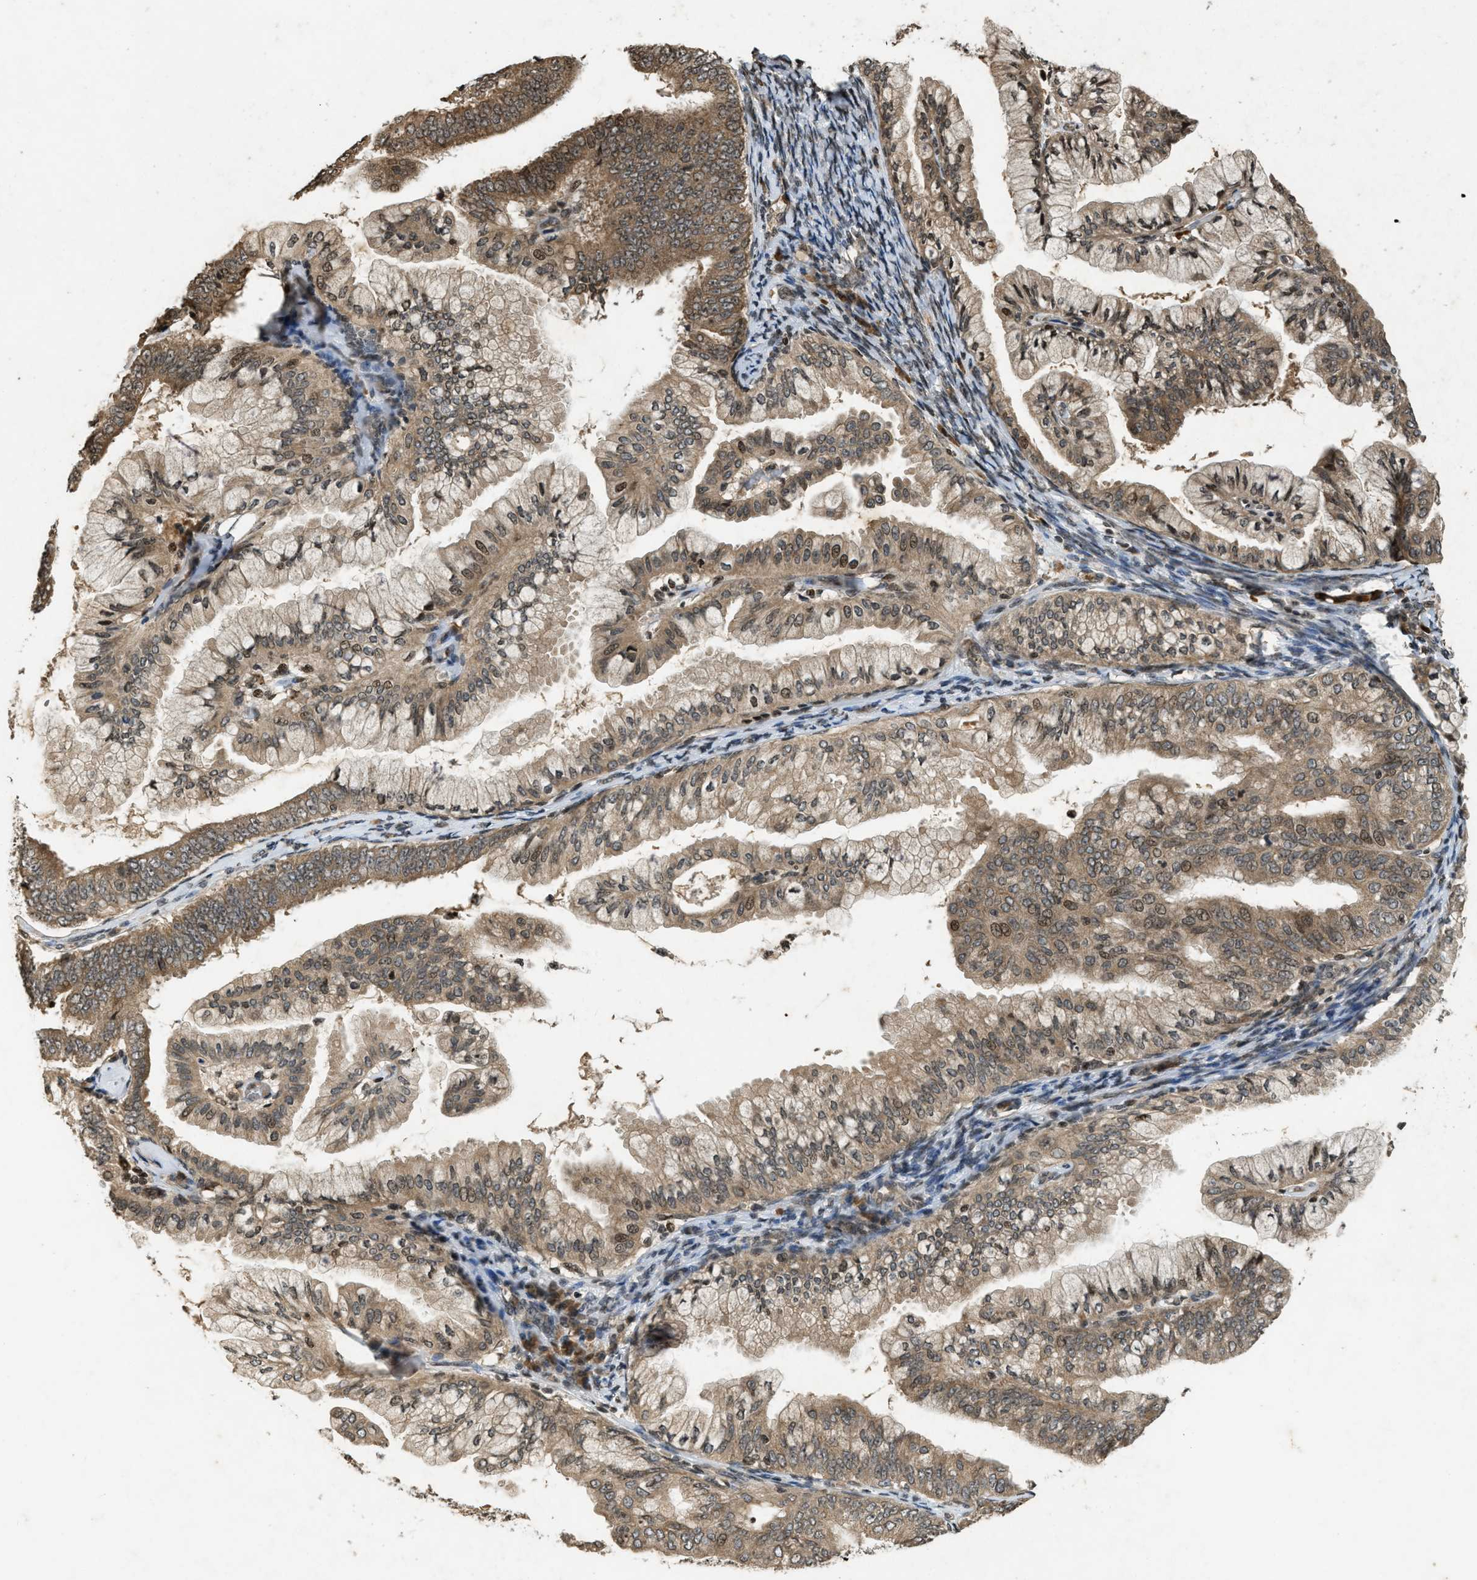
{"staining": {"intensity": "moderate", "quantity": ">75%", "location": "cytoplasmic/membranous,nuclear"}, "tissue": "endometrial cancer", "cell_type": "Tumor cells", "image_type": "cancer", "snomed": [{"axis": "morphology", "description": "Adenocarcinoma, NOS"}, {"axis": "topography", "description": "Endometrium"}], "caption": "Tumor cells display moderate cytoplasmic/membranous and nuclear staining in approximately >75% of cells in adenocarcinoma (endometrial).", "gene": "SIAH1", "patient": {"sex": "female", "age": 63}}